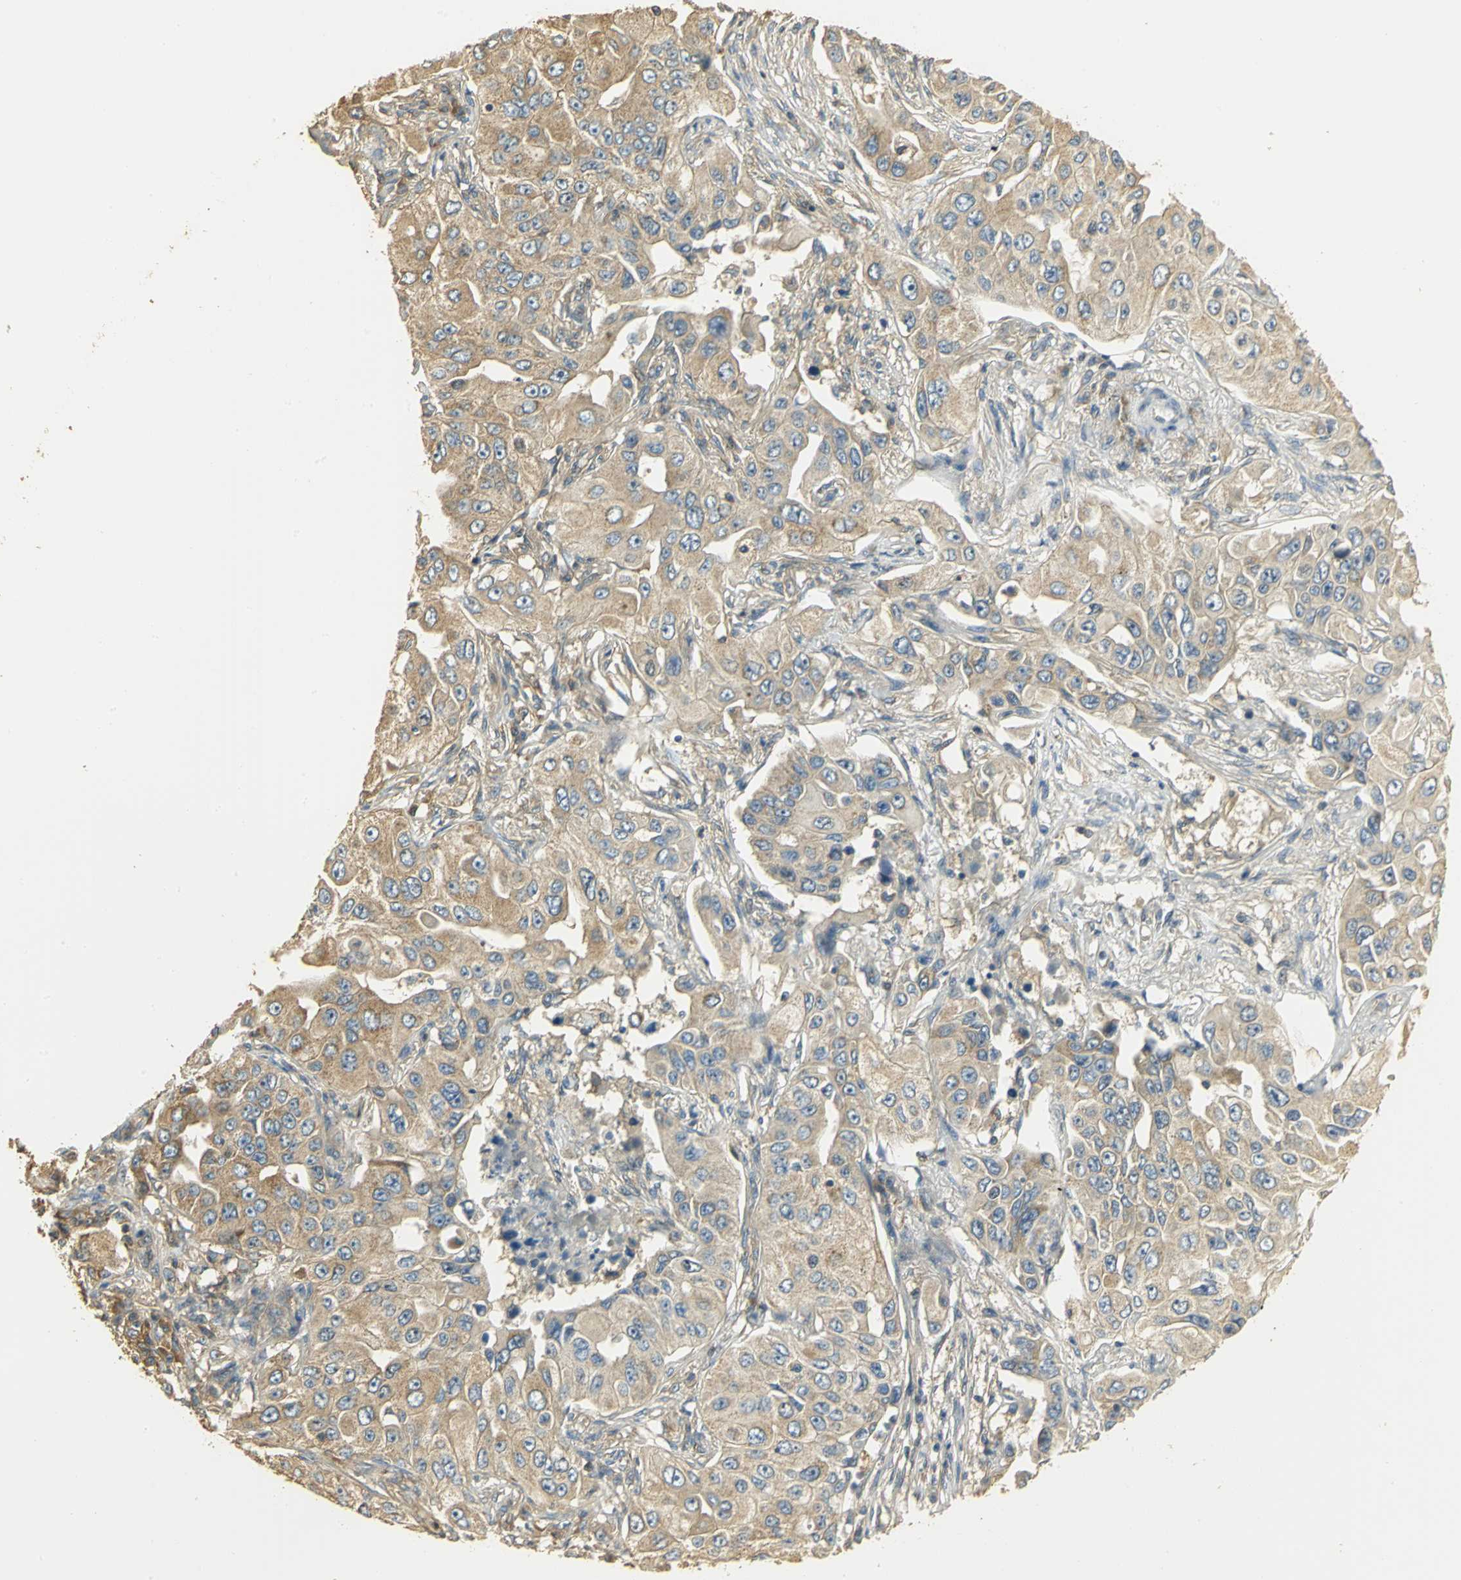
{"staining": {"intensity": "moderate", "quantity": ">75%", "location": "cytoplasmic/membranous"}, "tissue": "lung cancer", "cell_type": "Tumor cells", "image_type": "cancer", "snomed": [{"axis": "morphology", "description": "Adenocarcinoma, NOS"}, {"axis": "topography", "description": "Lung"}], "caption": "Lung cancer (adenocarcinoma) tissue demonstrates moderate cytoplasmic/membranous staining in about >75% of tumor cells The staining is performed using DAB (3,3'-diaminobenzidine) brown chromogen to label protein expression. The nuclei are counter-stained blue using hematoxylin.", "gene": "RARS1", "patient": {"sex": "male", "age": 84}}